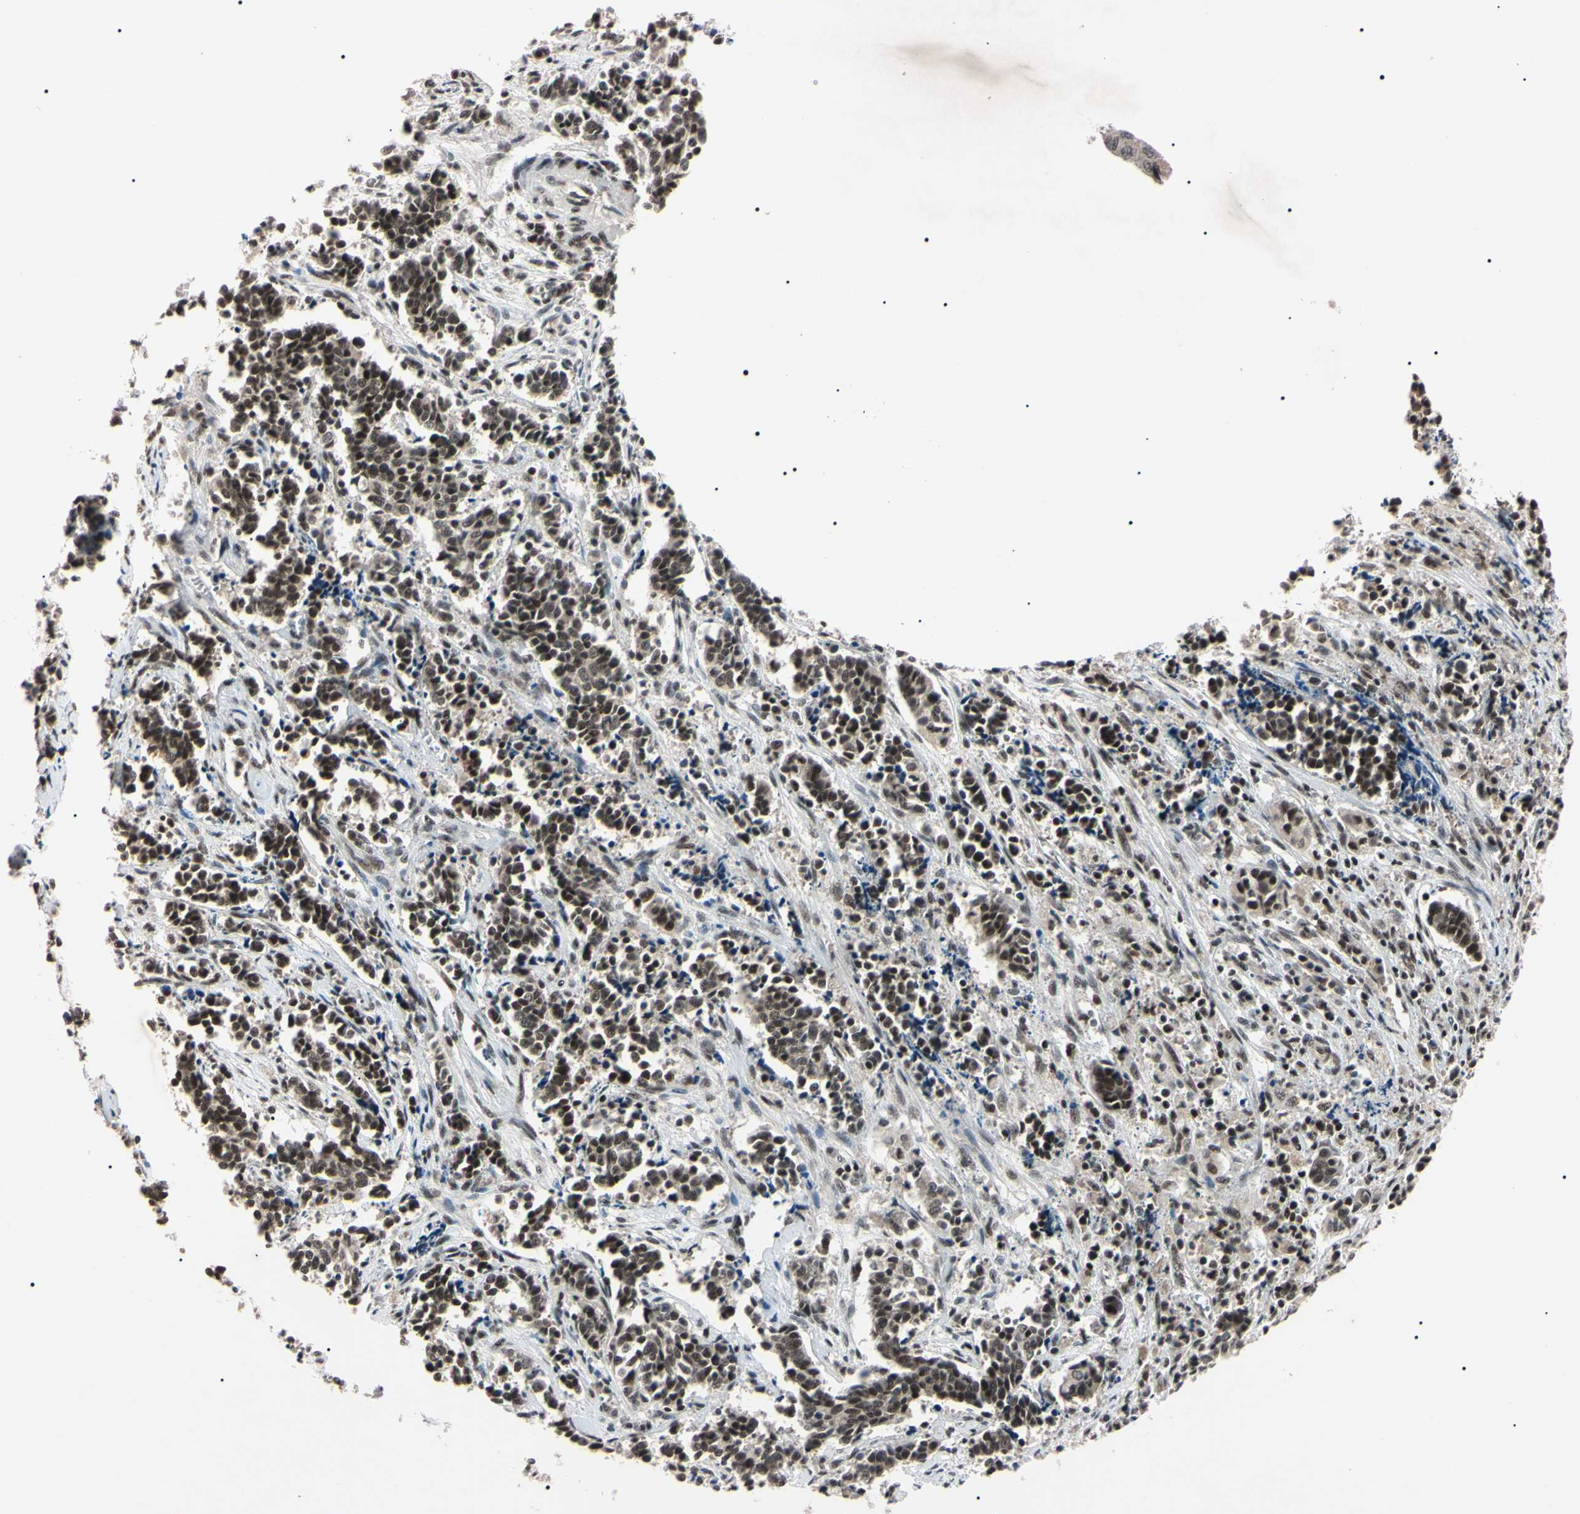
{"staining": {"intensity": "strong", "quantity": "<25%", "location": "nuclear"}, "tissue": "cervical cancer", "cell_type": "Tumor cells", "image_type": "cancer", "snomed": [{"axis": "morphology", "description": "Normal tissue, NOS"}, {"axis": "morphology", "description": "Squamous cell carcinoma, NOS"}, {"axis": "topography", "description": "Cervix"}], "caption": "The micrograph exhibits immunohistochemical staining of cervical squamous cell carcinoma. There is strong nuclear positivity is identified in approximately <25% of tumor cells.", "gene": "YY1", "patient": {"sex": "female", "age": 35}}